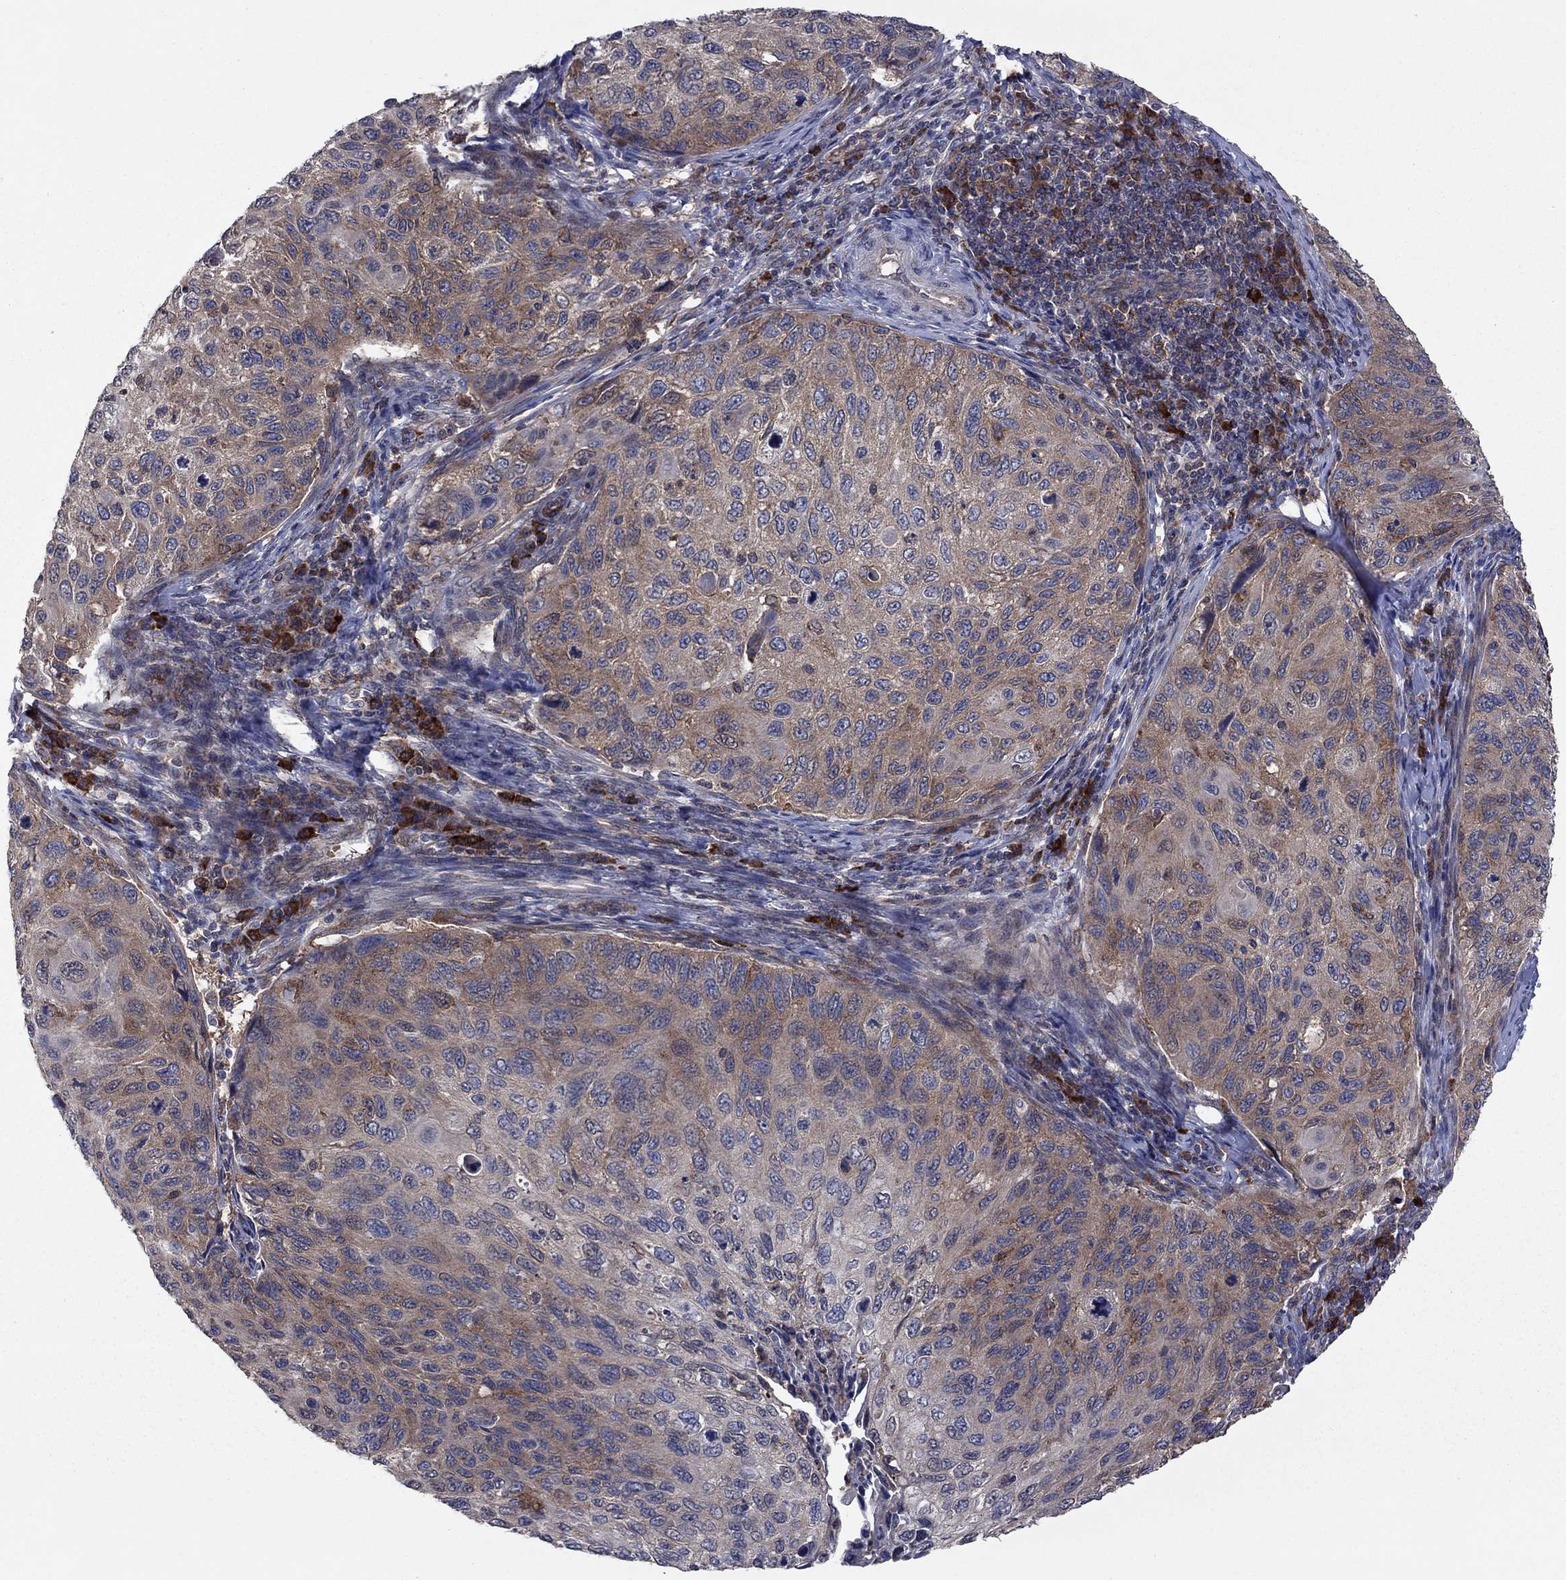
{"staining": {"intensity": "moderate", "quantity": "25%-75%", "location": "cytoplasmic/membranous"}, "tissue": "cervical cancer", "cell_type": "Tumor cells", "image_type": "cancer", "snomed": [{"axis": "morphology", "description": "Squamous cell carcinoma, NOS"}, {"axis": "topography", "description": "Cervix"}], "caption": "A micrograph of cervical cancer (squamous cell carcinoma) stained for a protein reveals moderate cytoplasmic/membranous brown staining in tumor cells. The staining was performed using DAB (3,3'-diaminobenzidine) to visualize the protein expression in brown, while the nuclei were stained in blue with hematoxylin (Magnification: 20x).", "gene": "MEA1", "patient": {"sex": "female", "age": 70}}